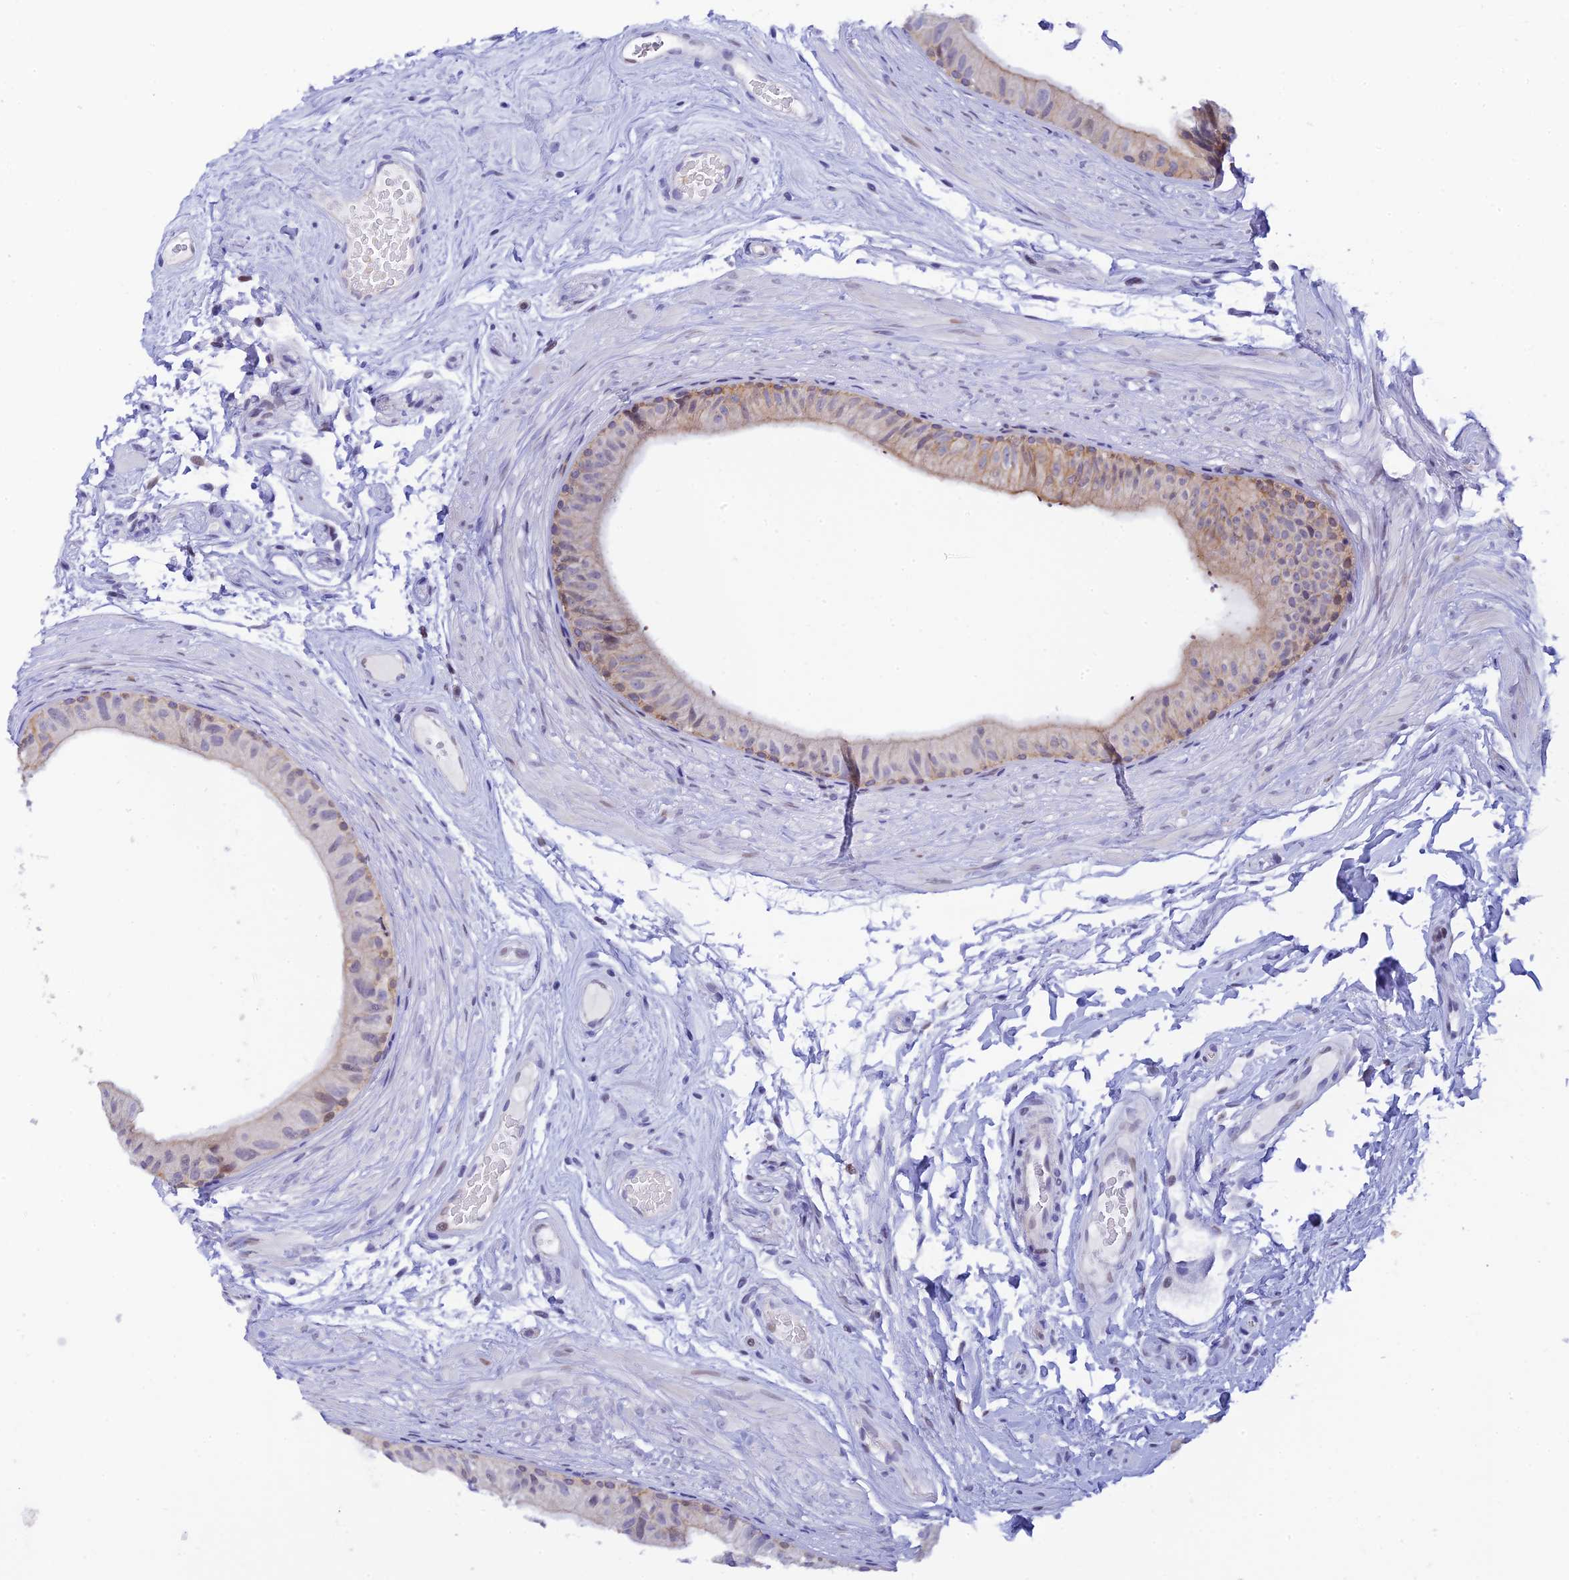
{"staining": {"intensity": "weak", "quantity": "<25%", "location": "cytoplasmic/membranous"}, "tissue": "epididymis", "cell_type": "Glandular cells", "image_type": "normal", "snomed": [{"axis": "morphology", "description": "Normal tissue, NOS"}, {"axis": "topography", "description": "Epididymis"}], "caption": "High power microscopy histopathology image of an immunohistochemistry (IHC) image of unremarkable epididymis, revealing no significant positivity in glandular cells.", "gene": "RASGEF1B", "patient": {"sex": "male", "age": 45}}